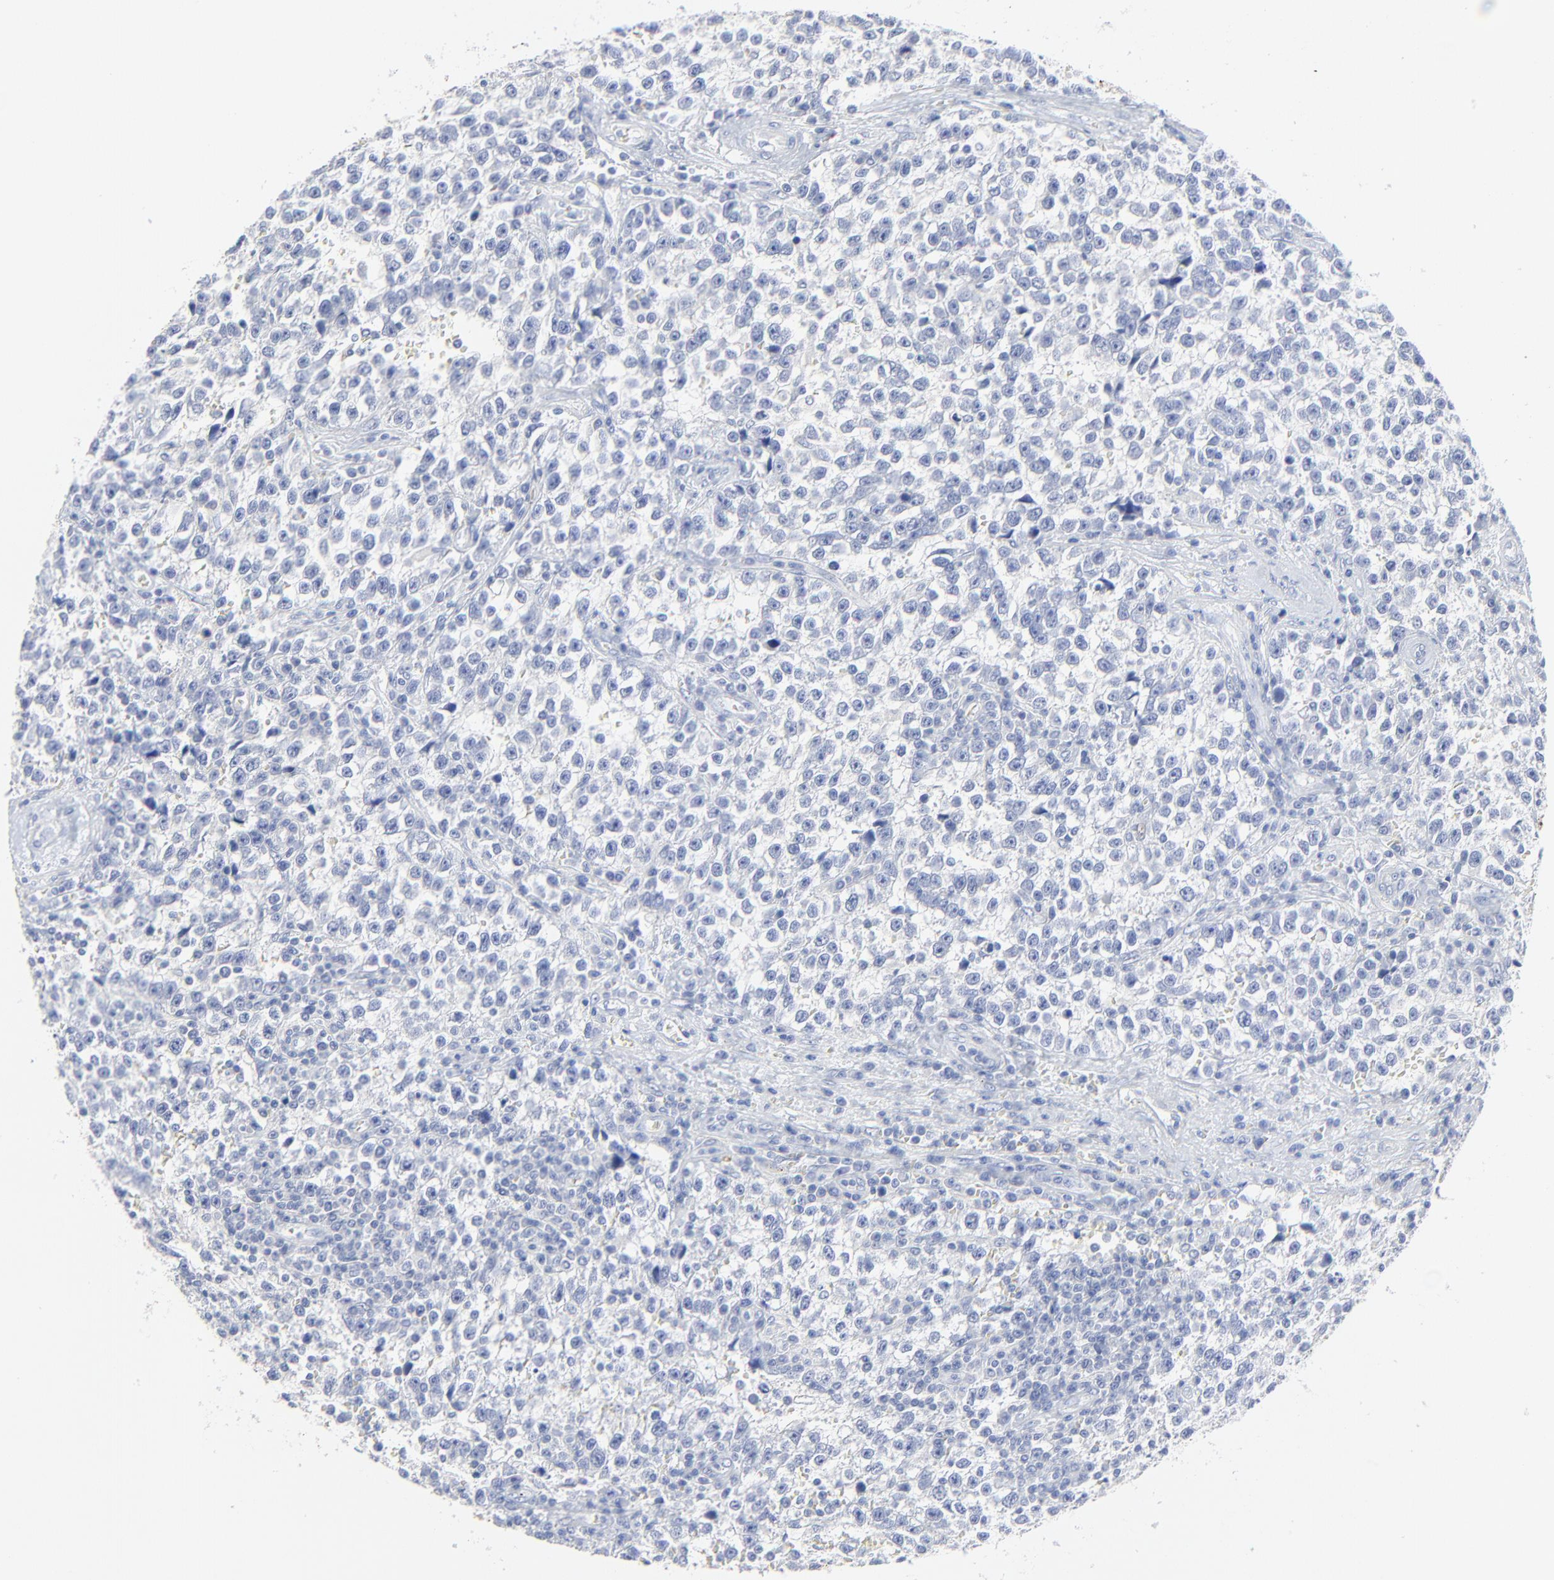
{"staining": {"intensity": "negative", "quantity": "none", "location": "none"}, "tissue": "testis cancer", "cell_type": "Tumor cells", "image_type": "cancer", "snomed": [{"axis": "morphology", "description": "Seminoma, NOS"}, {"axis": "topography", "description": "Testis"}], "caption": "Immunohistochemical staining of human testis seminoma shows no significant staining in tumor cells. (DAB (3,3'-diaminobenzidine) immunohistochemistry visualized using brightfield microscopy, high magnification).", "gene": "LCN2", "patient": {"sex": "male", "age": 38}}